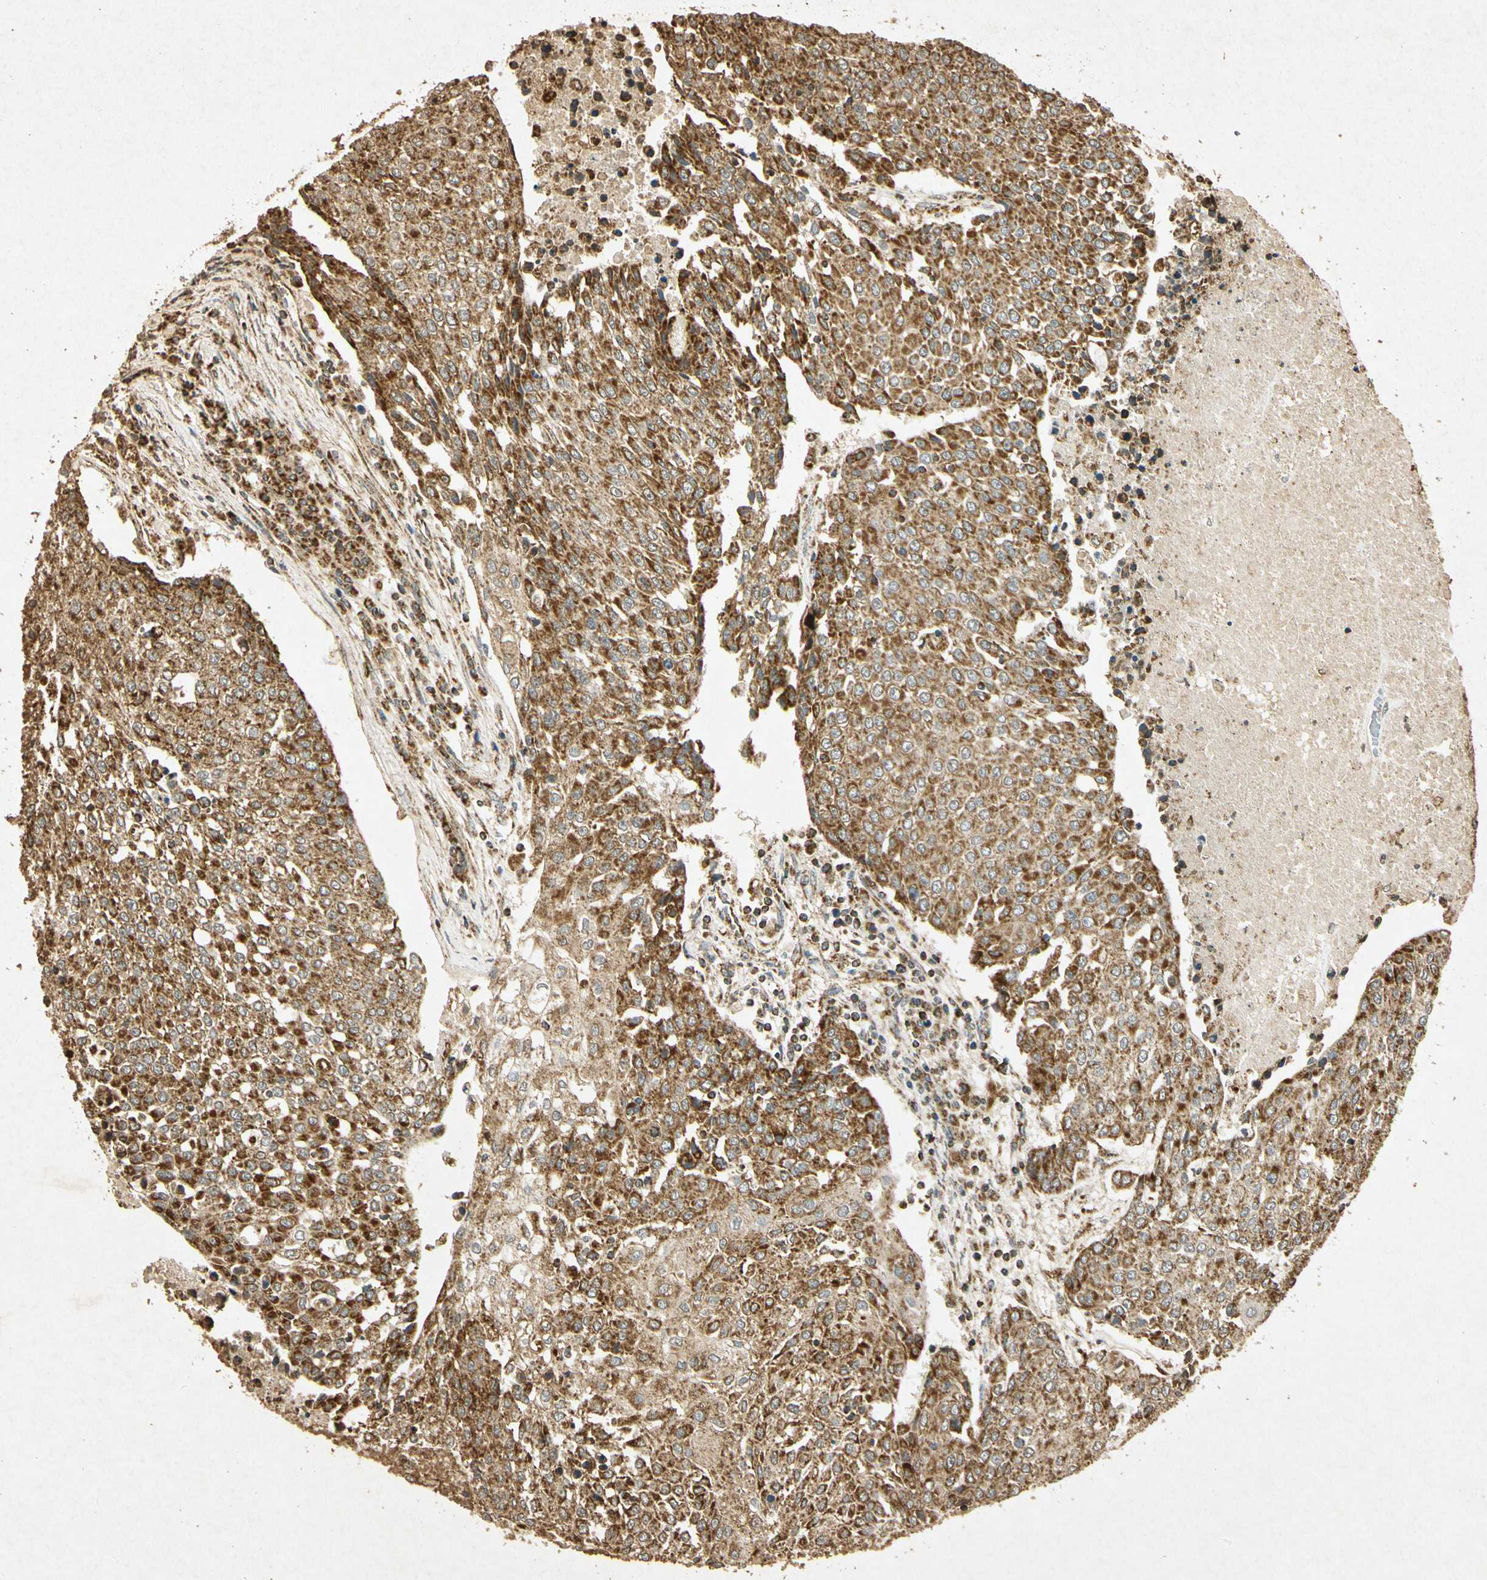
{"staining": {"intensity": "strong", "quantity": "25%-75%", "location": "cytoplasmic/membranous"}, "tissue": "urothelial cancer", "cell_type": "Tumor cells", "image_type": "cancer", "snomed": [{"axis": "morphology", "description": "Urothelial carcinoma, High grade"}, {"axis": "topography", "description": "Urinary bladder"}], "caption": "An IHC photomicrograph of tumor tissue is shown. Protein staining in brown shows strong cytoplasmic/membranous positivity in urothelial cancer within tumor cells.", "gene": "PRDX3", "patient": {"sex": "female", "age": 85}}